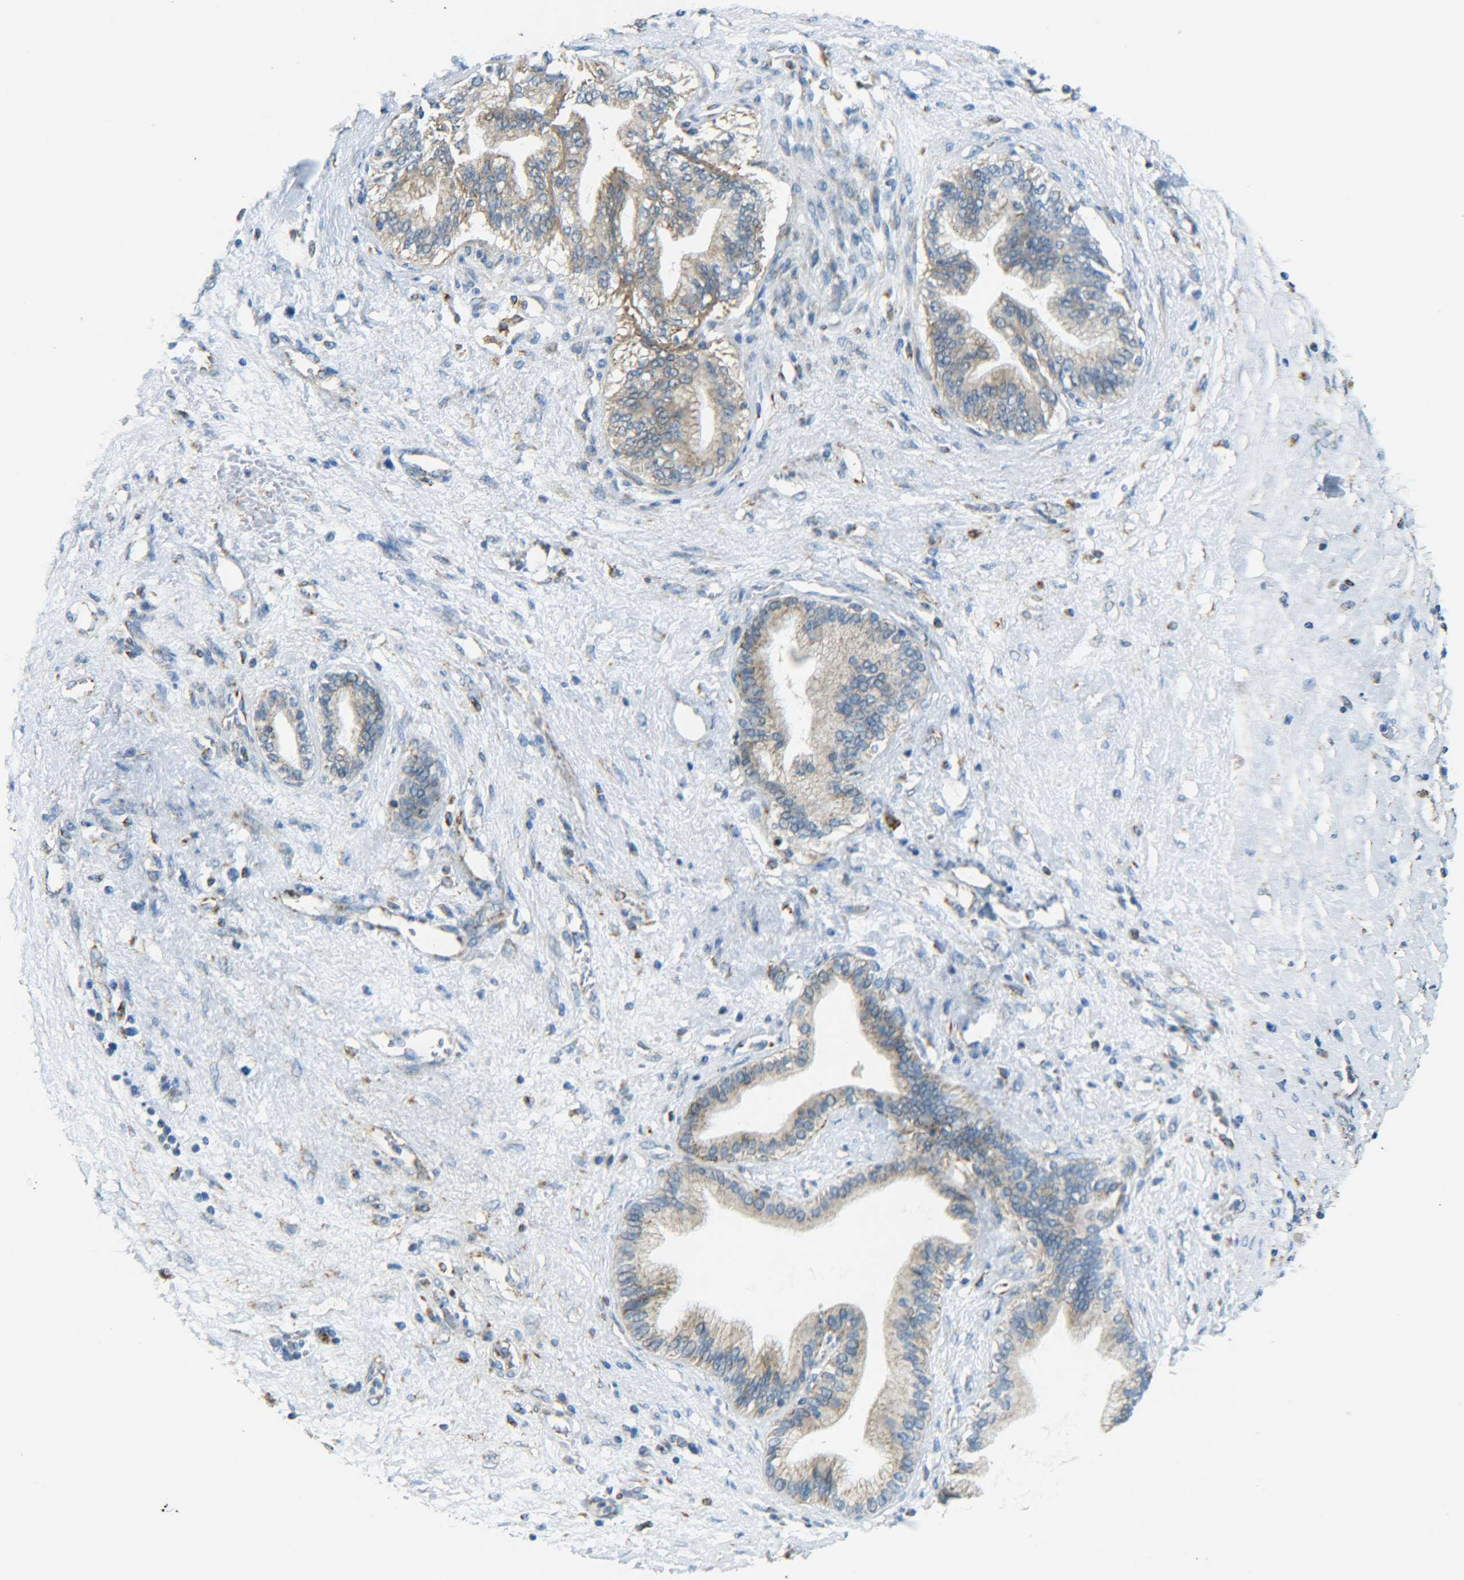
{"staining": {"intensity": "weak", "quantity": ">75%", "location": "cytoplasmic/membranous"}, "tissue": "pancreatic cancer", "cell_type": "Tumor cells", "image_type": "cancer", "snomed": [{"axis": "morphology", "description": "Adenocarcinoma, NOS"}, {"axis": "topography", "description": "Pancreas"}], "caption": "An IHC histopathology image of tumor tissue is shown. Protein staining in brown labels weak cytoplasmic/membranous positivity in adenocarcinoma (pancreatic) within tumor cells. (Stains: DAB in brown, nuclei in blue, Microscopy: brightfield microscopy at high magnification).", "gene": "CYB5R1", "patient": {"sex": "female", "age": 70}}